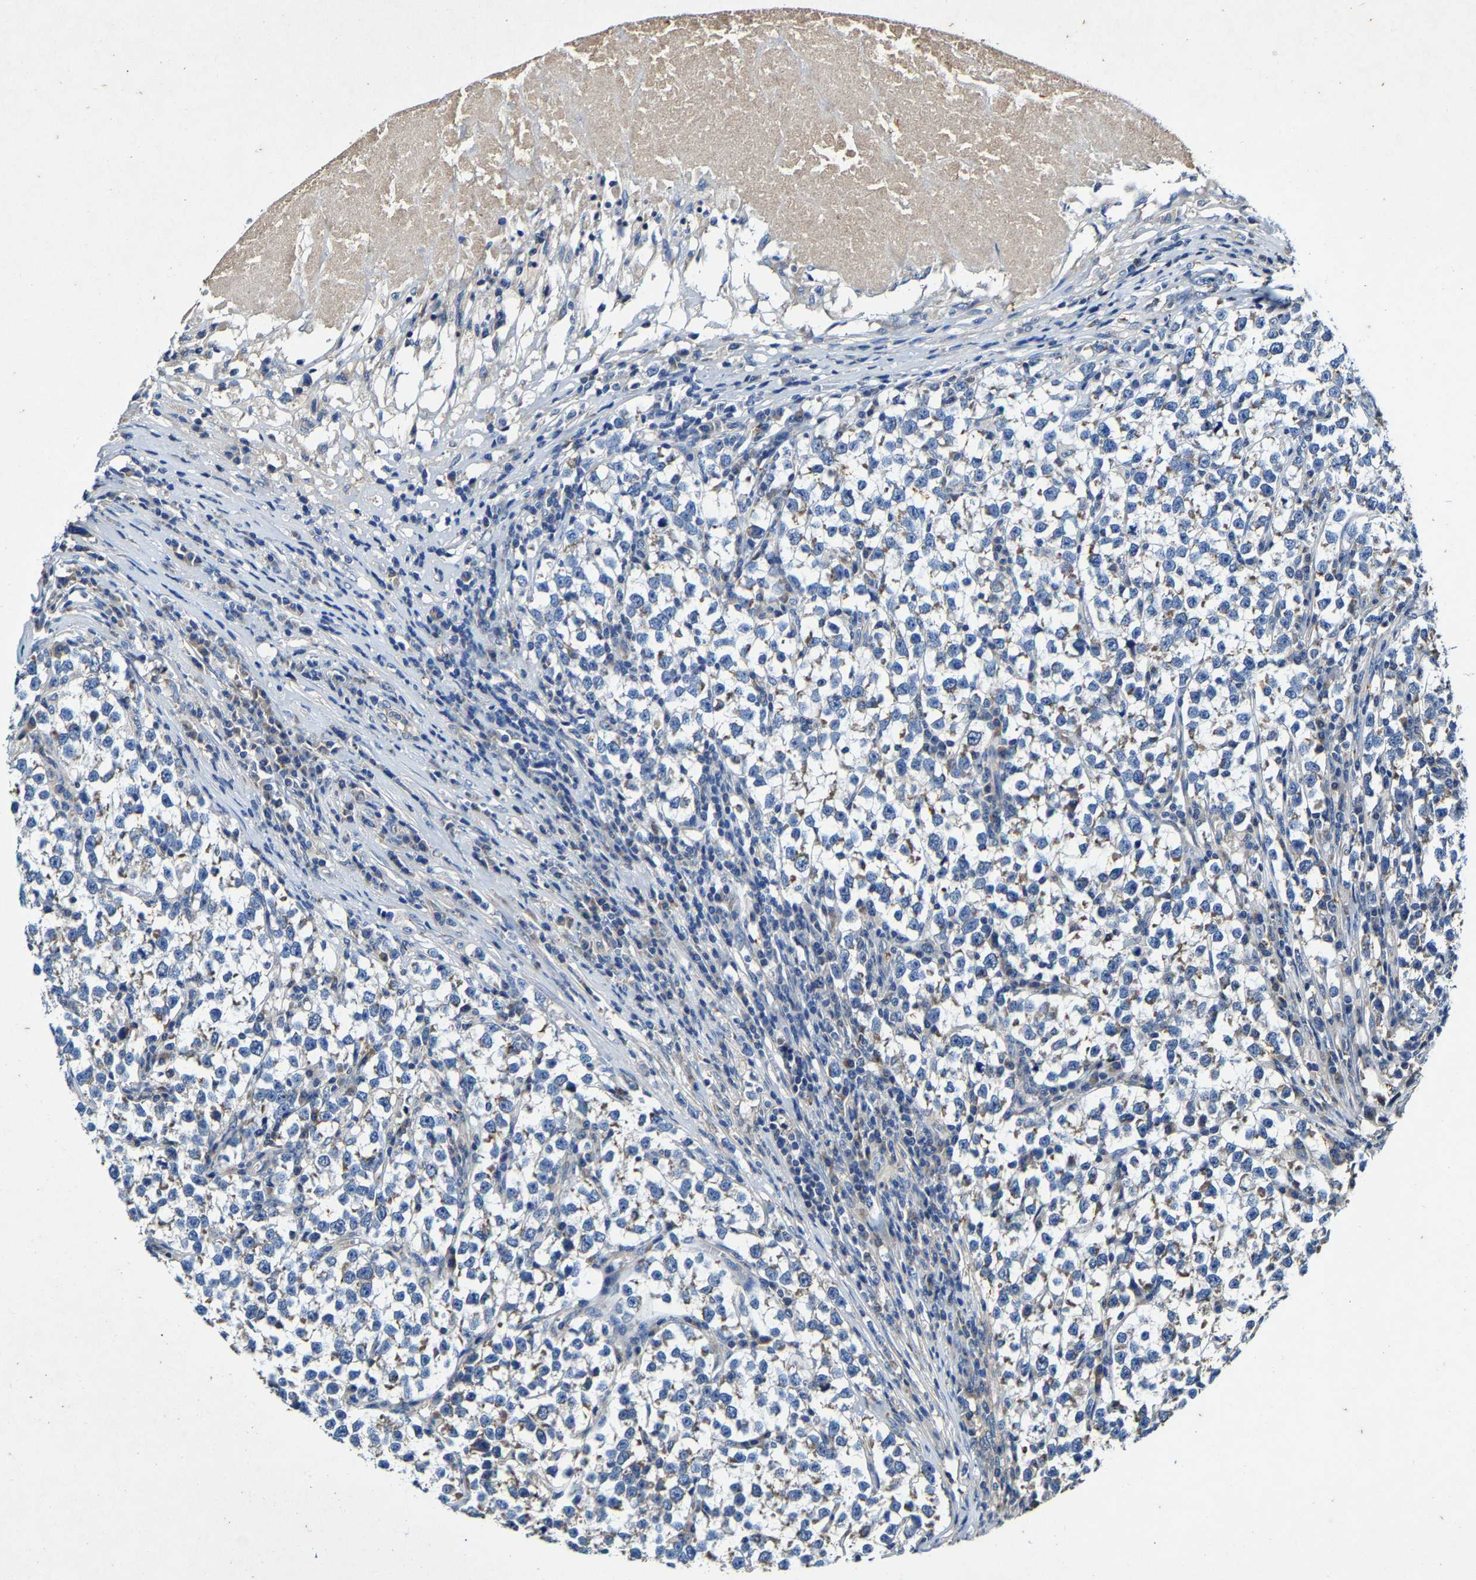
{"staining": {"intensity": "moderate", "quantity": "25%-75%", "location": "cytoplasmic/membranous"}, "tissue": "testis cancer", "cell_type": "Tumor cells", "image_type": "cancer", "snomed": [{"axis": "morphology", "description": "Normal tissue, NOS"}, {"axis": "morphology", "description": "Seminoma, NOS"}, {"axis": "topography", "description": "Testis"}], "caption": "Protein expression analysis of seminoma (testis) displays moderate cytoplasmic/membranous staining in approximately 25%-75% of tumor cells. (DAB (3,3'-diaminobenzidine) = brown stain, brightfield microscopy at high magnification).", "gene": "SLC25A25", "patient": {"sex": "male", "age": 43}}